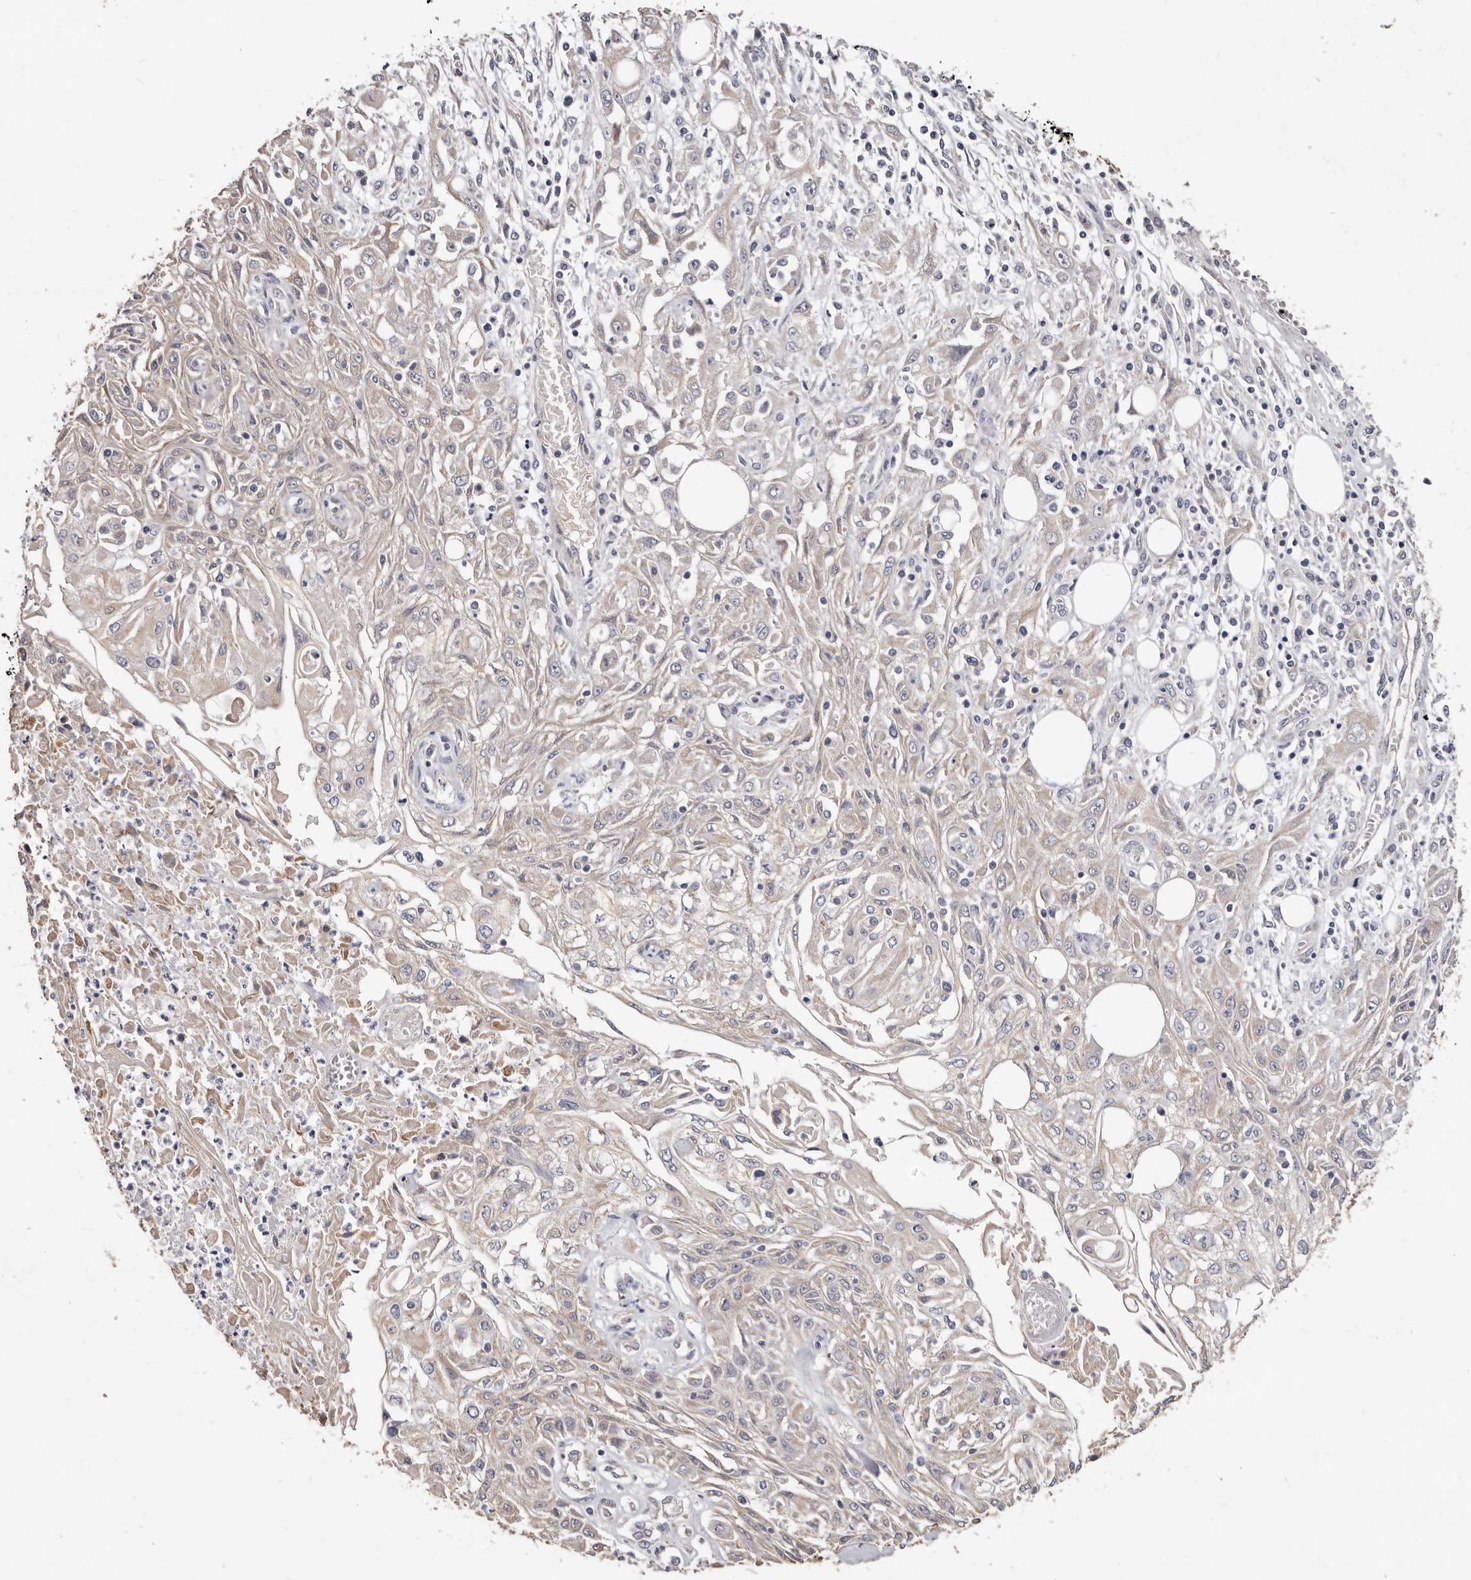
{"staining": {"intensity": "weak", "quantity": "<25%", "location": "cytoplasmic/membranous"}, "tissue": "skin cancer", "cell_type": "Tumor cells", "image_type": "cancer", "snomed": [{"axis": "morphology", "description": "Squamous cell carcinoma, NOS"}, {"axis": "morphology", "description": "Squamous cell carcinoma, metastatic, NOS"}, {"axis": "topography", "description": "Skin"}, {"axis": "topography", "description": "Lymph node"}], "caption": "DAB immunohistochemical staining of skin cancer (squamous cell carcinoma) shows no significant positivity in tumor cells.", "gene": "SPTA1", "patient": {"sex": "male", "age": 75}}